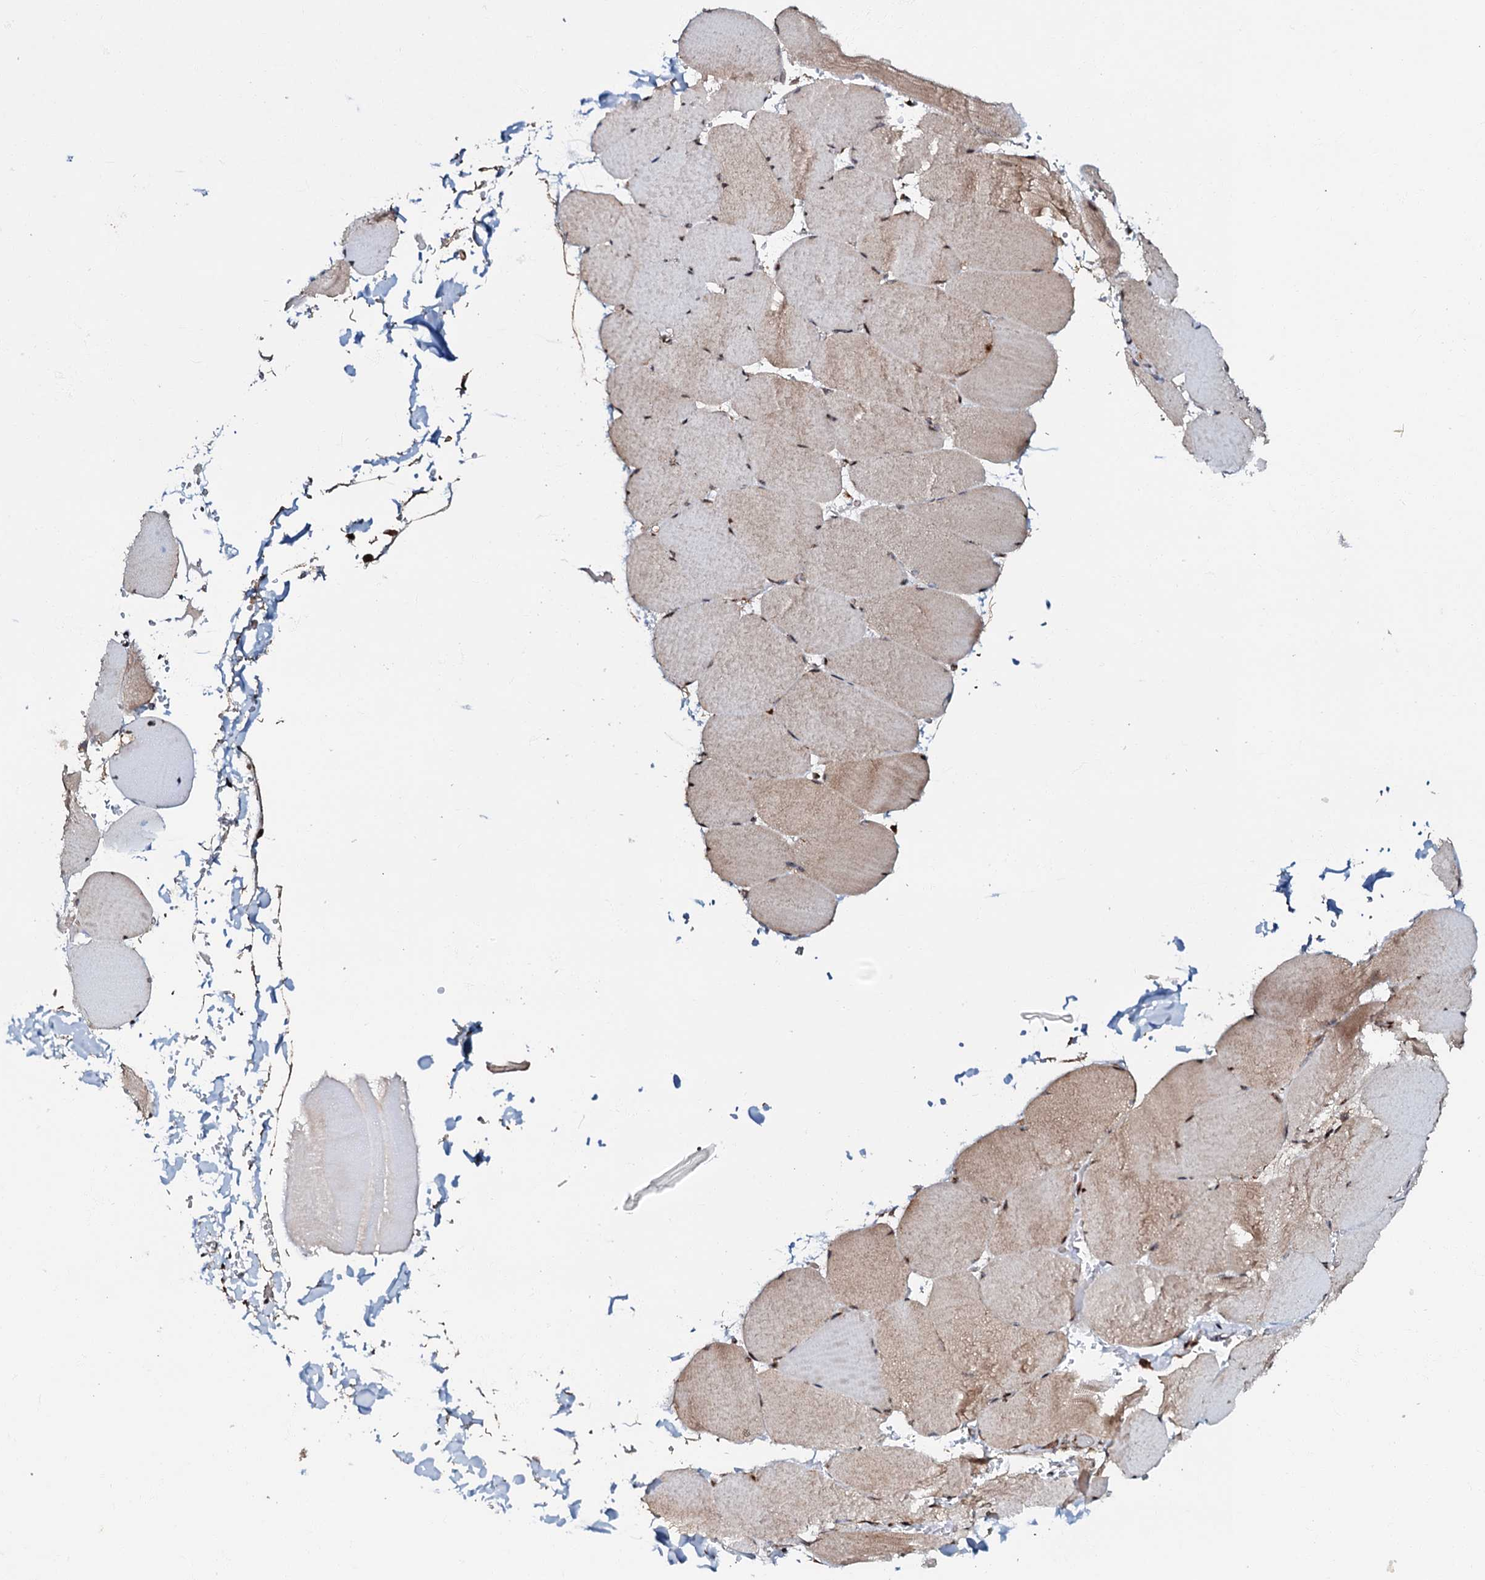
{"staining": {"intensity": "moderate", "quantity": "25%-75%", "location": "cytoplasmic/membranous"}, "tissue": "skeletal muscle", "cell_type": "Myocytes", "image_type": "normal", "snomed": [{"axis": "morphology", "description": "Normal tissue, NOS"}, {"axis": "topography", "description": "Skeletal muscle"}, {"axis": "topography", "description": "Head-Neck"}], "caption": "High-magnification brightfield microscopy of normal skeletal muscle stained with DAB (3,3'-diaminobenzidine) (brown) and counterstained with hematoxylin (blue). myocytes exhibit moderate cytoplasmic/membranous positivity is appreciated in about25%-75% of cells.", "gene": "OSBP", "patient": {"sex": "male", "age": 66}}